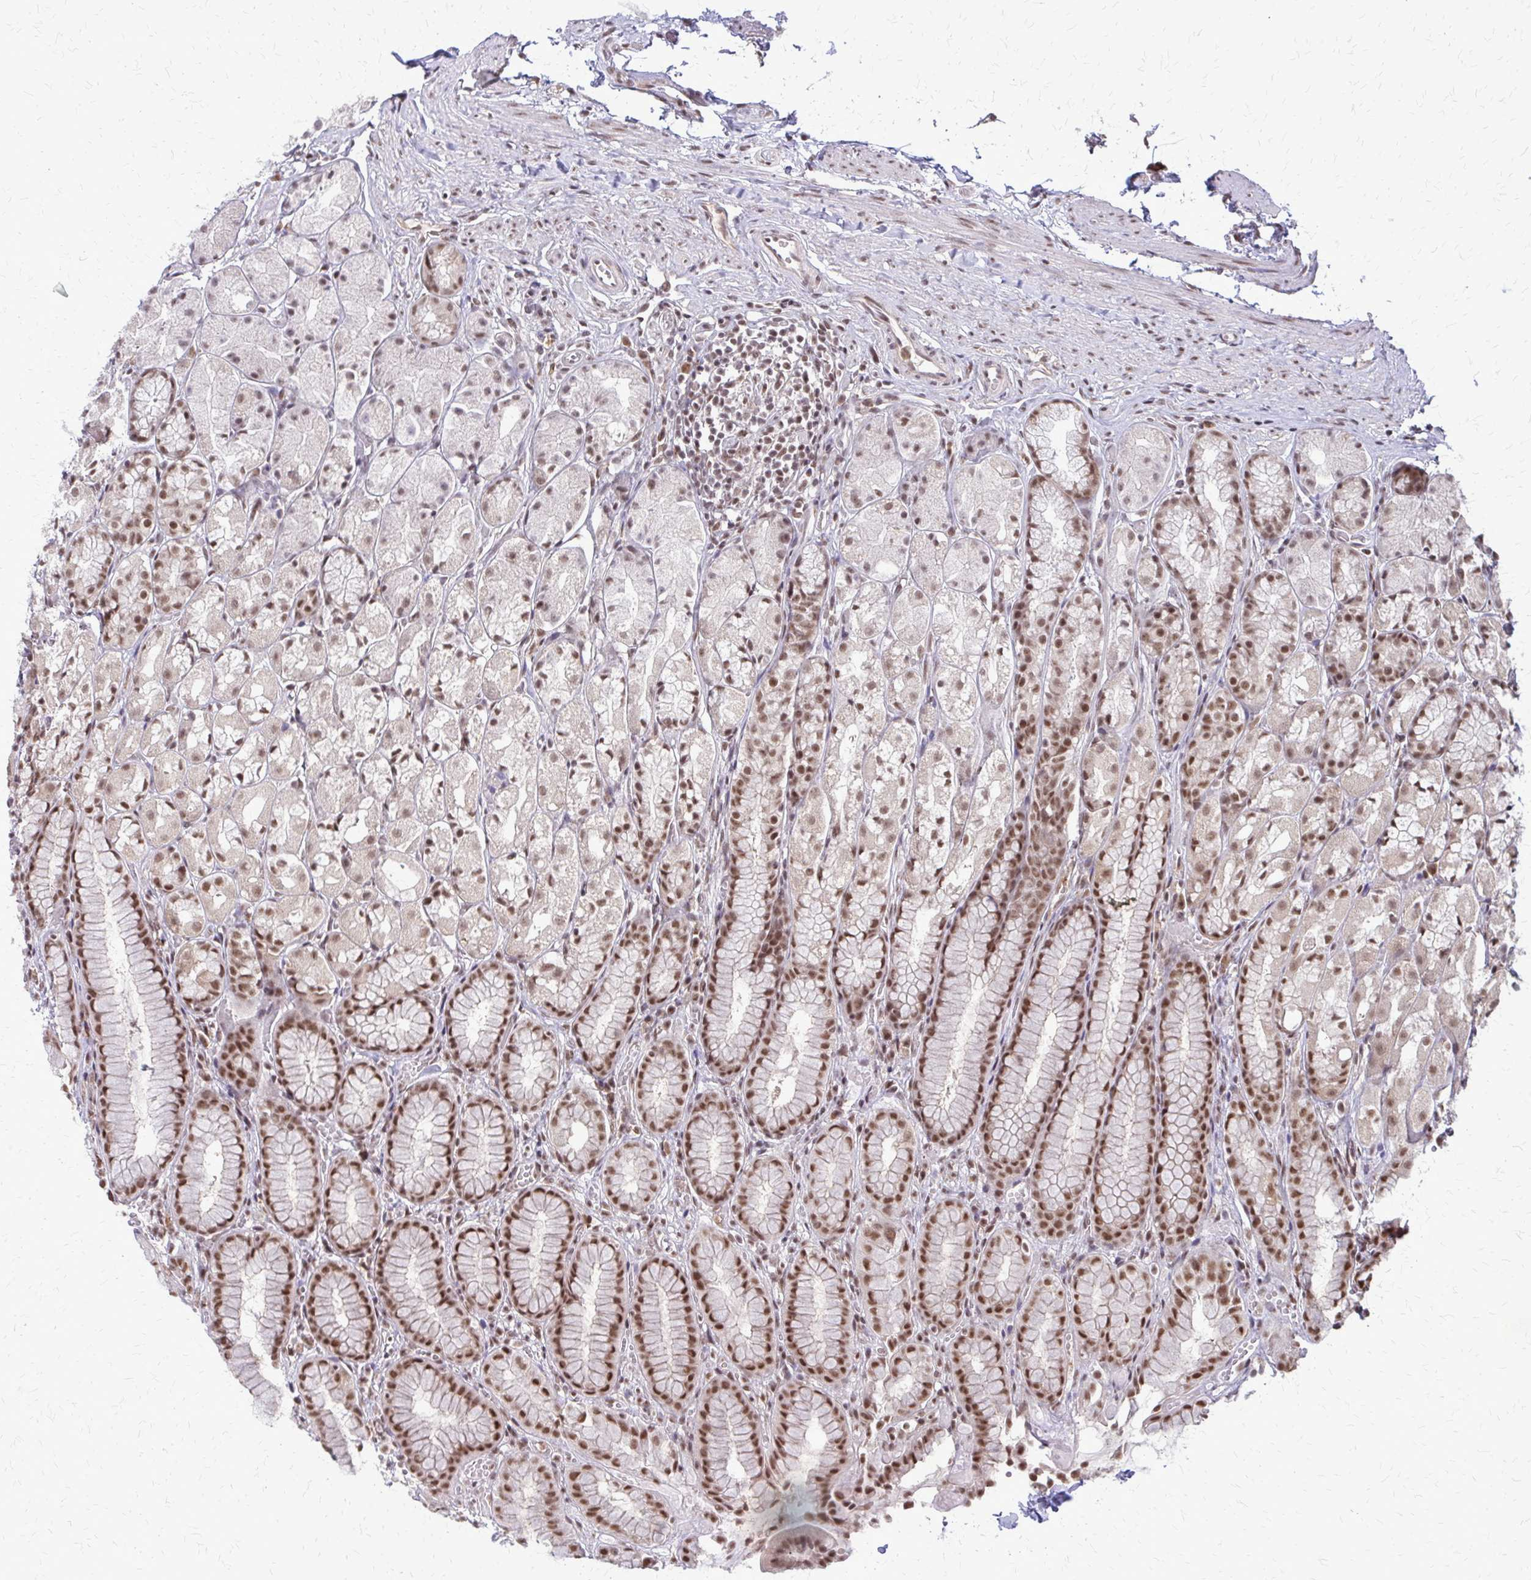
{"staining": {"intensity": "moderate", "quantity": ">75%", "location": "nuclear"}, "tissue": "stomach", "cell_type": "Glandular cells", "image_type": "normal", "snomed": [{"axis": "morphology", "description": "Normal tissue, NOS"}, {"axis": "topography", "description": "Stomach"}], "caption": "A brown stain labels moderate nuclear staining of a protein in glandular cells of unremarkable human stomach. The staining is performed using DAB brown chromogen to label protein expression. The nuclei are counter-stained blue using hematoxylin.", "gene": "HDAC3", "patient": {"sex": "male", "age": 70}}